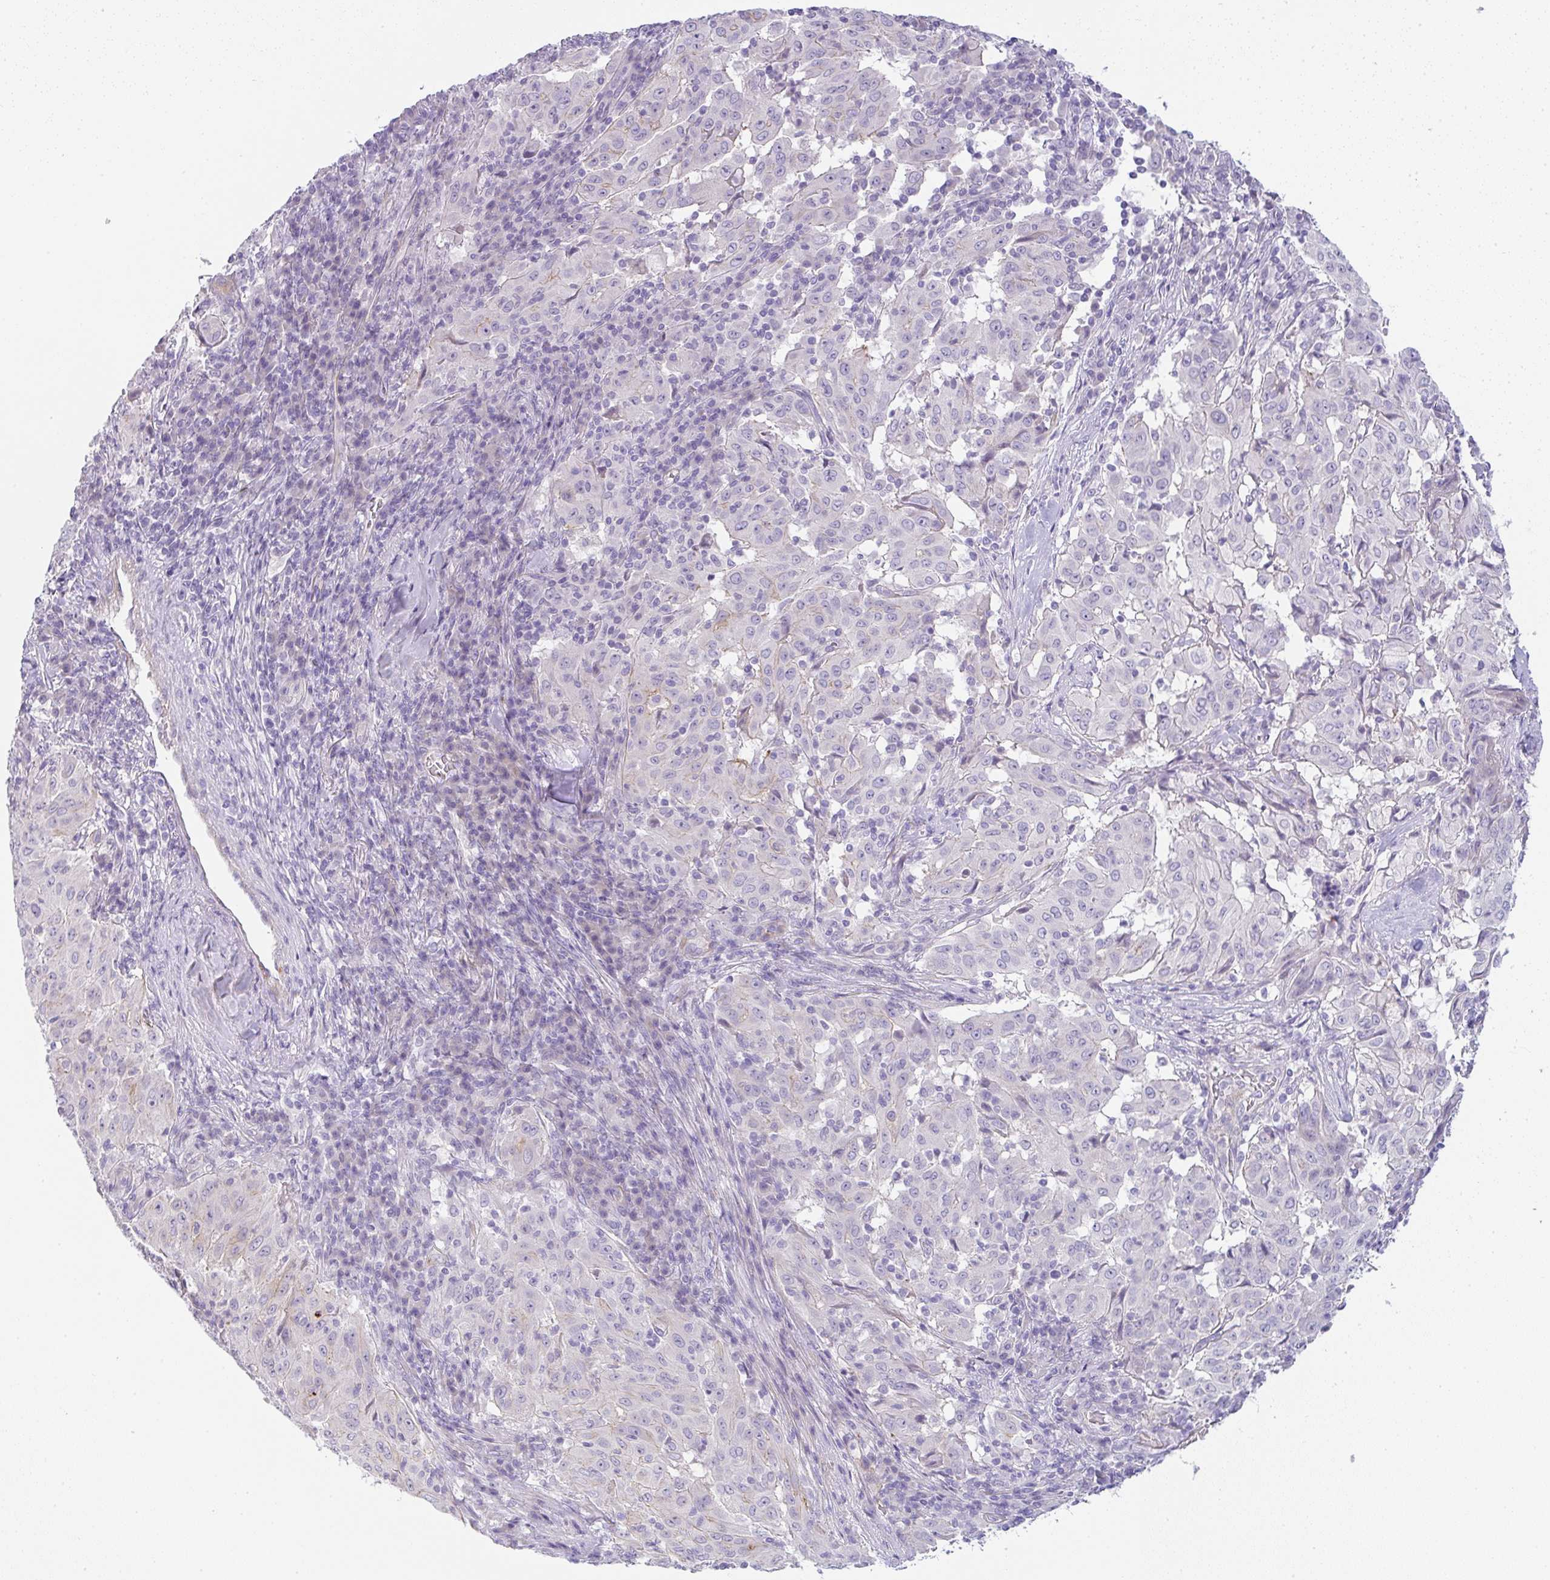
{"staining": {"intensity": "negative", "quantity": "none", "location": "none"}, "tissue": "pancreatic cancer", "cell_type": "Tumor cells", "image_type": "cancer", "snomed": [{"axis": "morphology", "description": "Adenocarcinoma, NOS"}, {"axis": "topography", "description": "Pancreas"}], "caption": "This is a histopathology image of IHC staining of adenocarcinoma (pancreatic), which shows no staining in tumor cells. (DAB (3,3'-diaminobenzidine) immunohistochemistry with hematoxylin counter stain).", "gene": "LPAR4", "patient": {"sex": "male", "age": 63}}